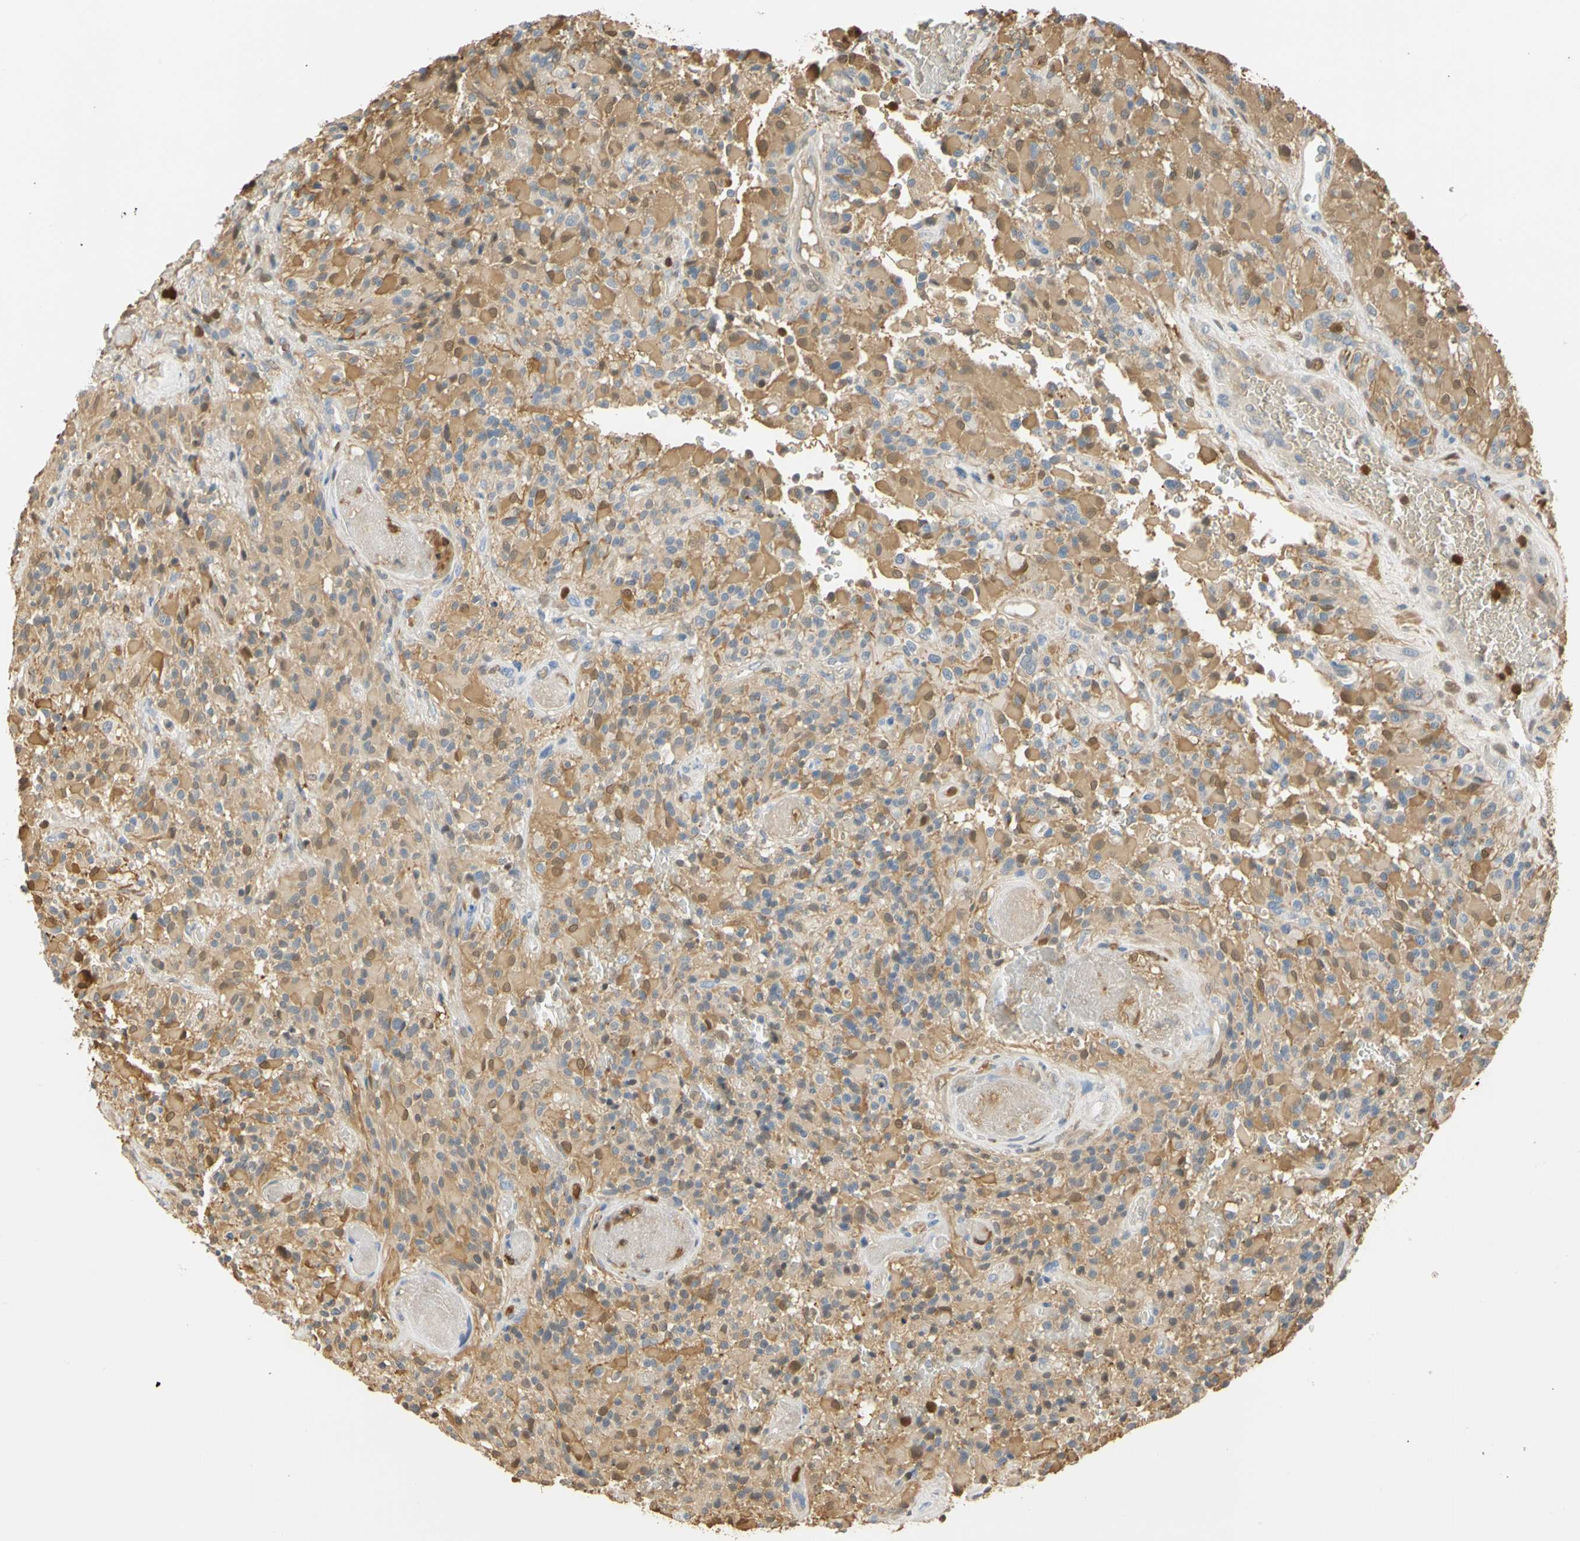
{"staining": {"intensity": "moderate", "quantity": ">75%", "location": "cytoplasmic/membranous"}, "tissue": "glioma", "cell_type": "Tumor cells", "image_type": "cancer", "snomed": [{"axis": "morphology", "description": "Glioma, malignant, High grade"}, {"axis": "topography", "description": "Brain"}], "caption": "Moderate cytoplasmic/membranous positivity for a protein is identified in about >75% of tumor cells of malignant high-grade glioma using immunohistochemistry (IHC).", "gene": "S100A6", "patient": {"sex": "male", "age": 71}}